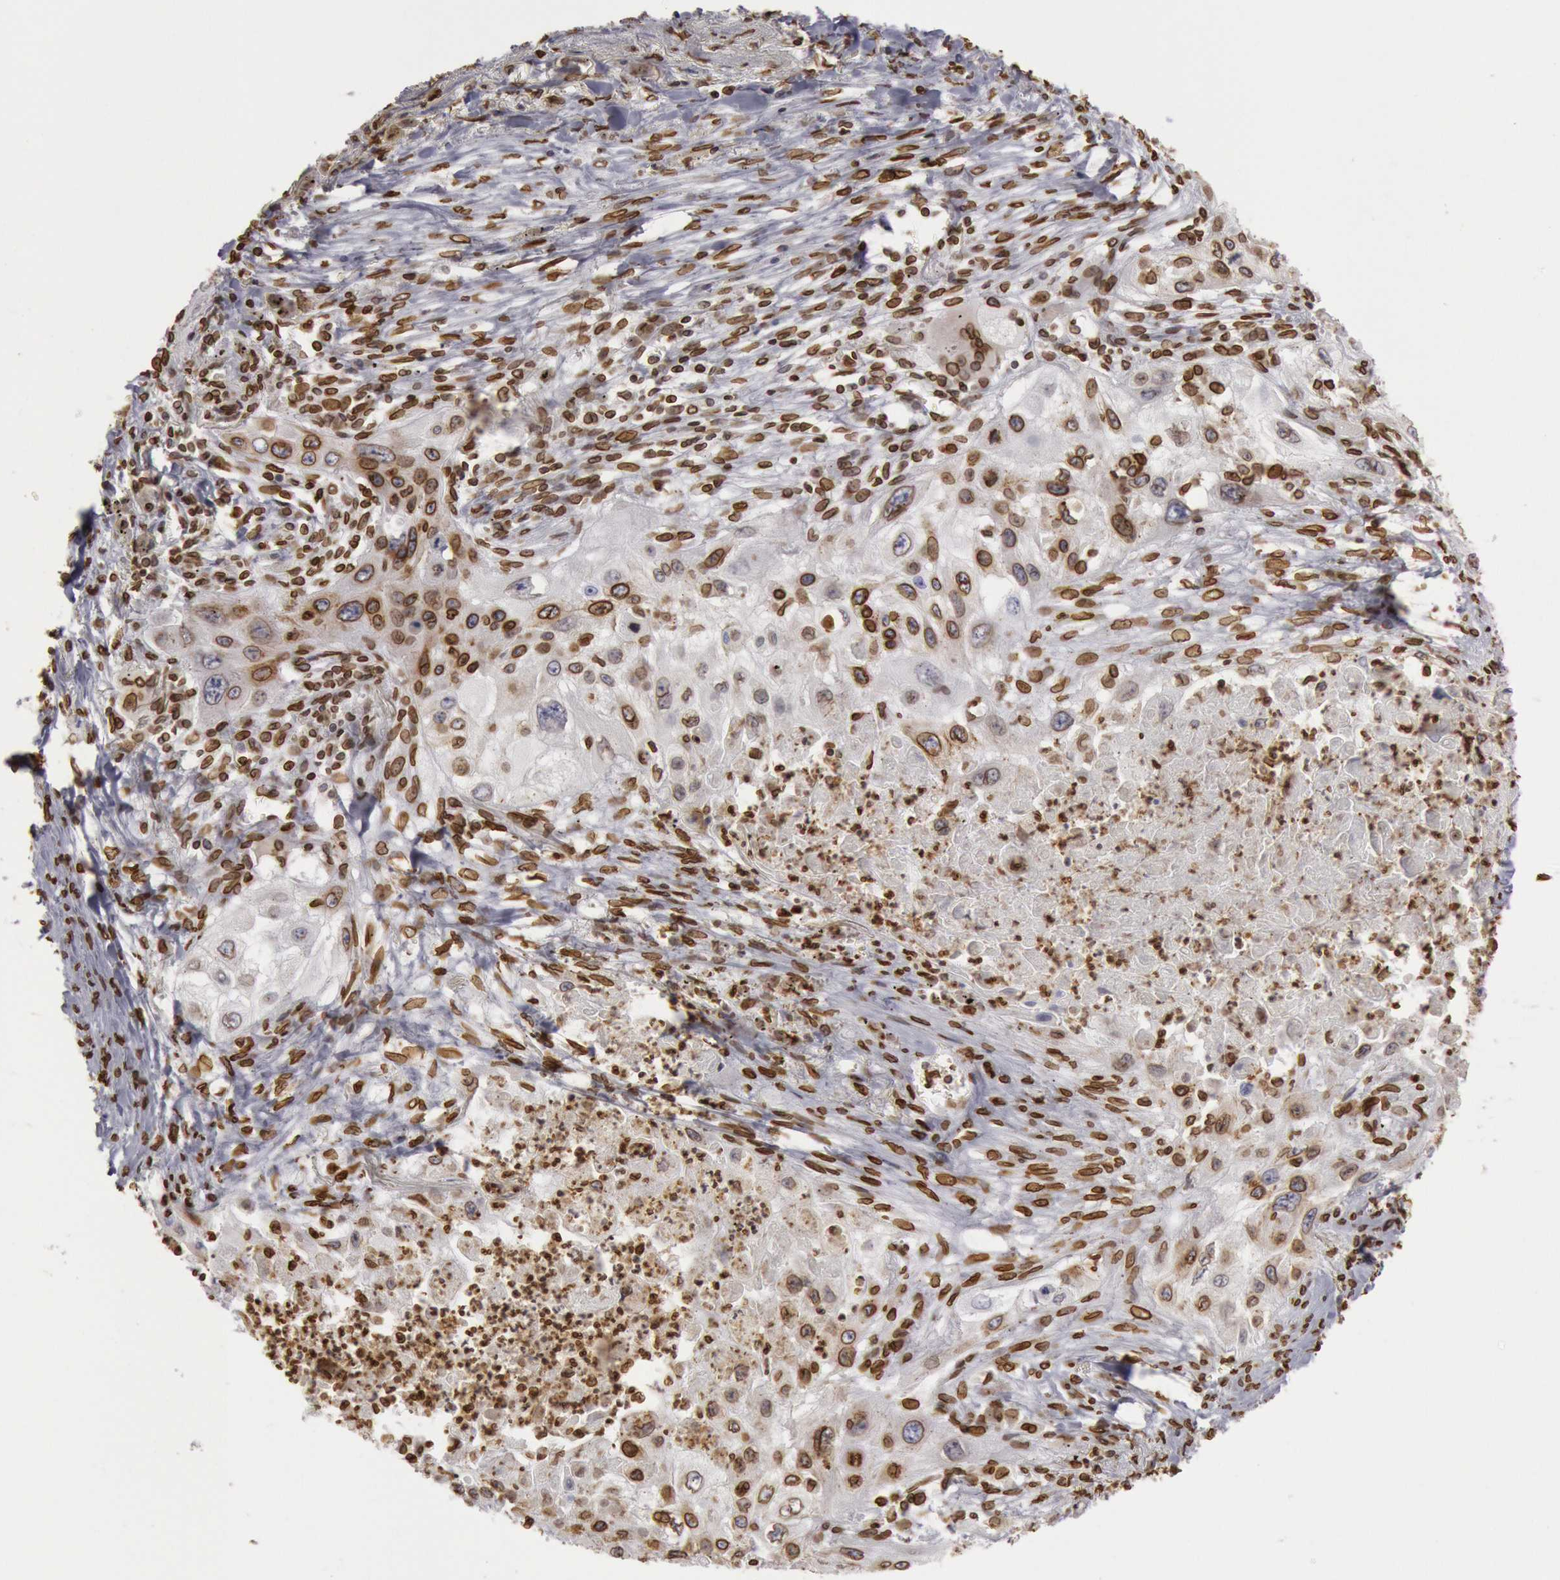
{"staining": {"intensity": "moderate", "quantity": ">75%", "location": "cytoplasmic/membranous,nuclear"}, "tissue": "lung cancer", "cell_type": "Tumor cells", "image_type": "cancer", "snomed": [{"axis": "morphology", "description": "Squamous cell carcinoma, NOS"}, {"axis": "topography", "description": "Lung"}], "caption": "Human squamous cell carcinoma (lung) stained for a protein (brown) shows moderate cytoplasmic/membranous and nuclear positive expression in approximately >75% of tumor cells.", "gene": "SUN2", "patient": {"sex": "male", "age": 71}}